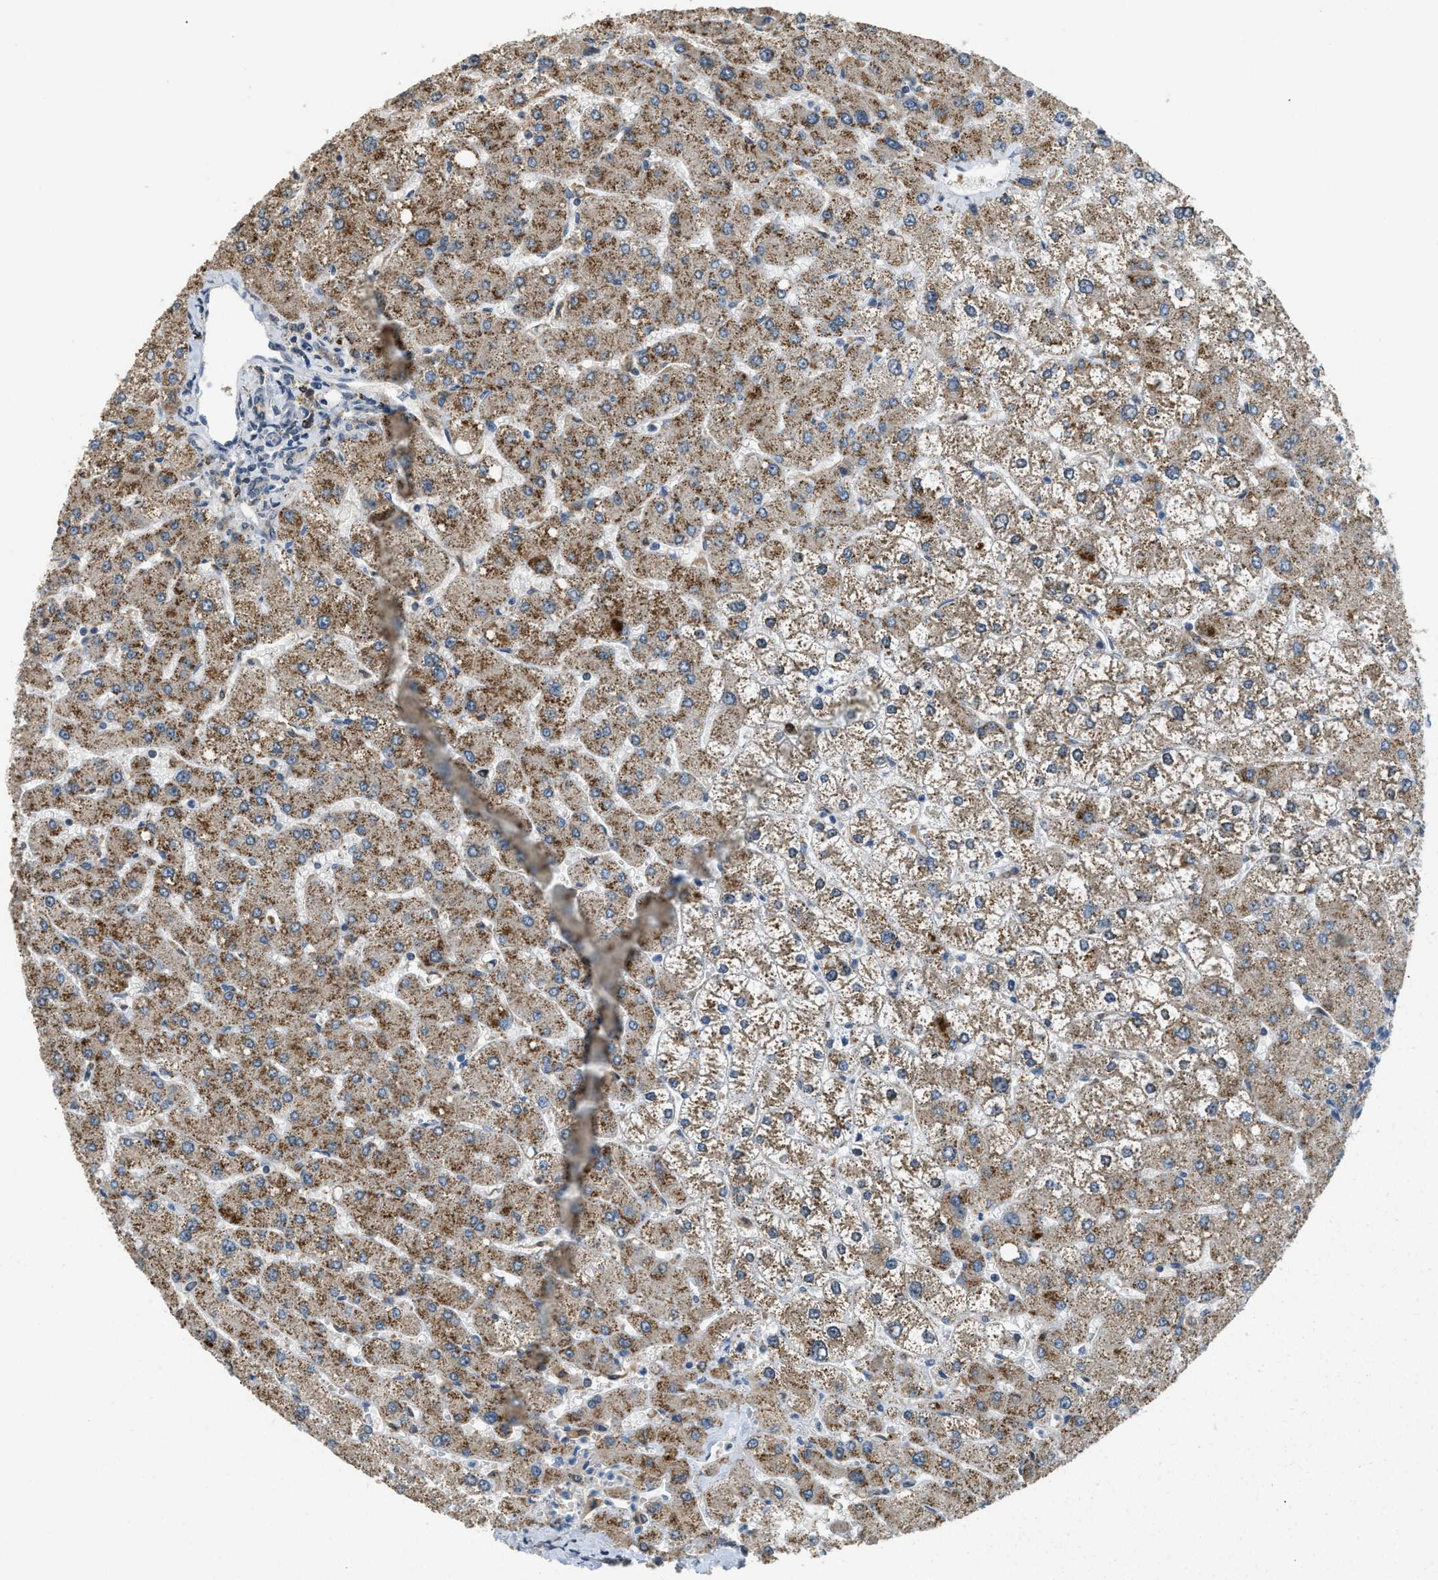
{"staining": {"intensity": "weak", "quantity": ">75%", "location": "cytoplasmic/membranous"}, "tissue": "liver", "cell_type": "Cholangiocytes", "image_type": "normal", "snomed": [{"axis": "morphology", "description": "Normal tissue, NOS"}, {"axis": "topography", "description": "Liver"}], "caption": "Protein positivity by immunohistochemistry shows weak cytoplasmic/membranous staining in about >75% of cholangiocytes in benign liver. The staining was performed using DAB (3,3'-diaminobenzidine), with brown indicating positive protein expression. Nuclei are stained blue with hematoxylin.", "gene": "IPO7", "patient": {"sex": "male", "age": 55}}